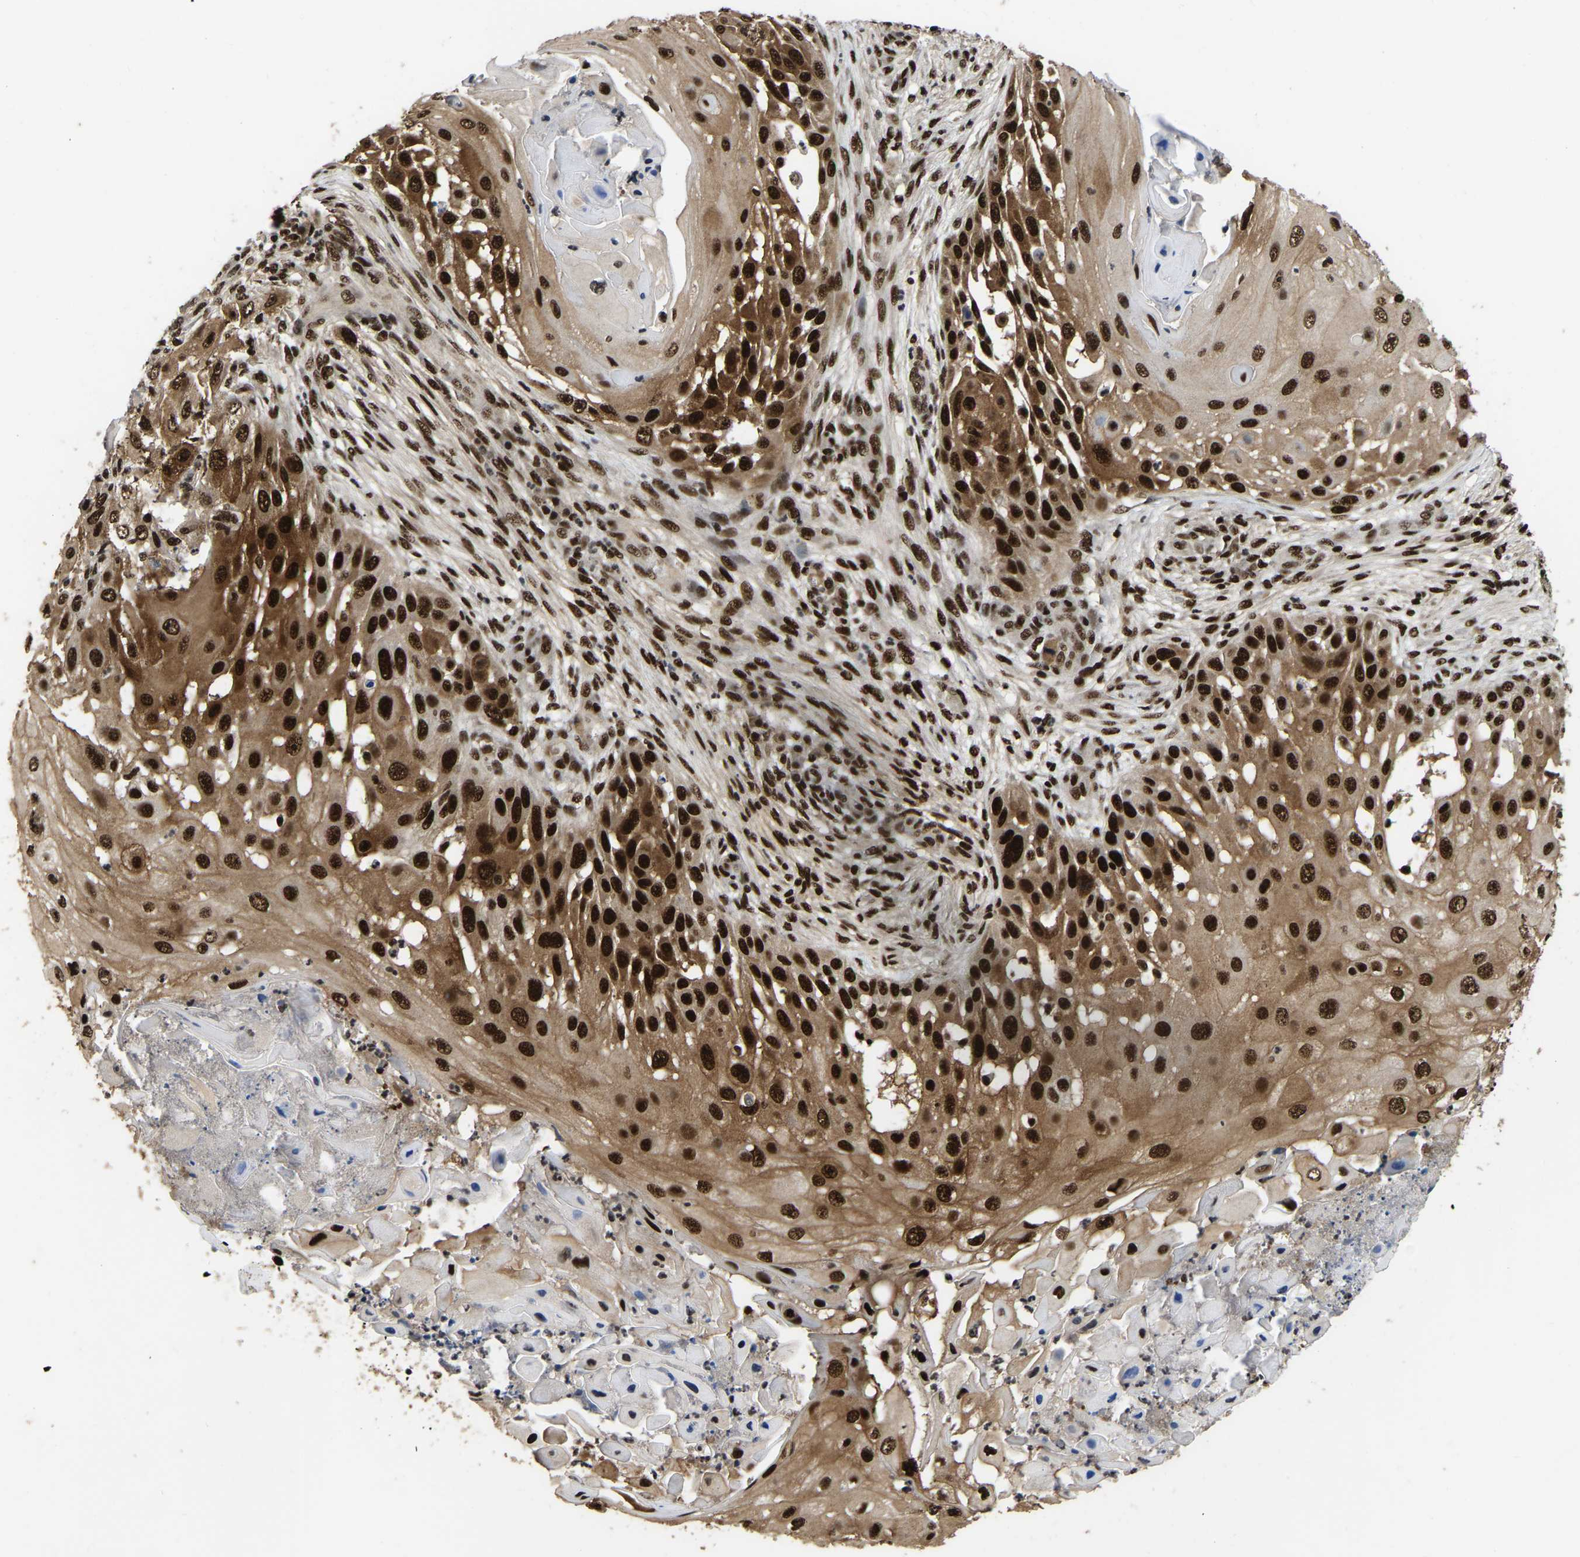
{"staining": {"intensity": "strong", "quantity": ">75%", "location": "cytoplasmic/membranous,nuclear"}, "tissue": "skin cancer", "cell_type": "Tumor cells", "image_type": "cancer", "snomed": [{"axis": "morphology", "description": "Squamous cell carcinoma, NOS"}, {"axis": "topography", "description": "Skin"}], "caption": "Strong cytoplasmic/membranous and nuclear protein positivity is appreciated in approximately >75% of tumor cells in skin cancer.", "gene": "TBL1XR1", "patient": {"sex": "female", "age": 44}}